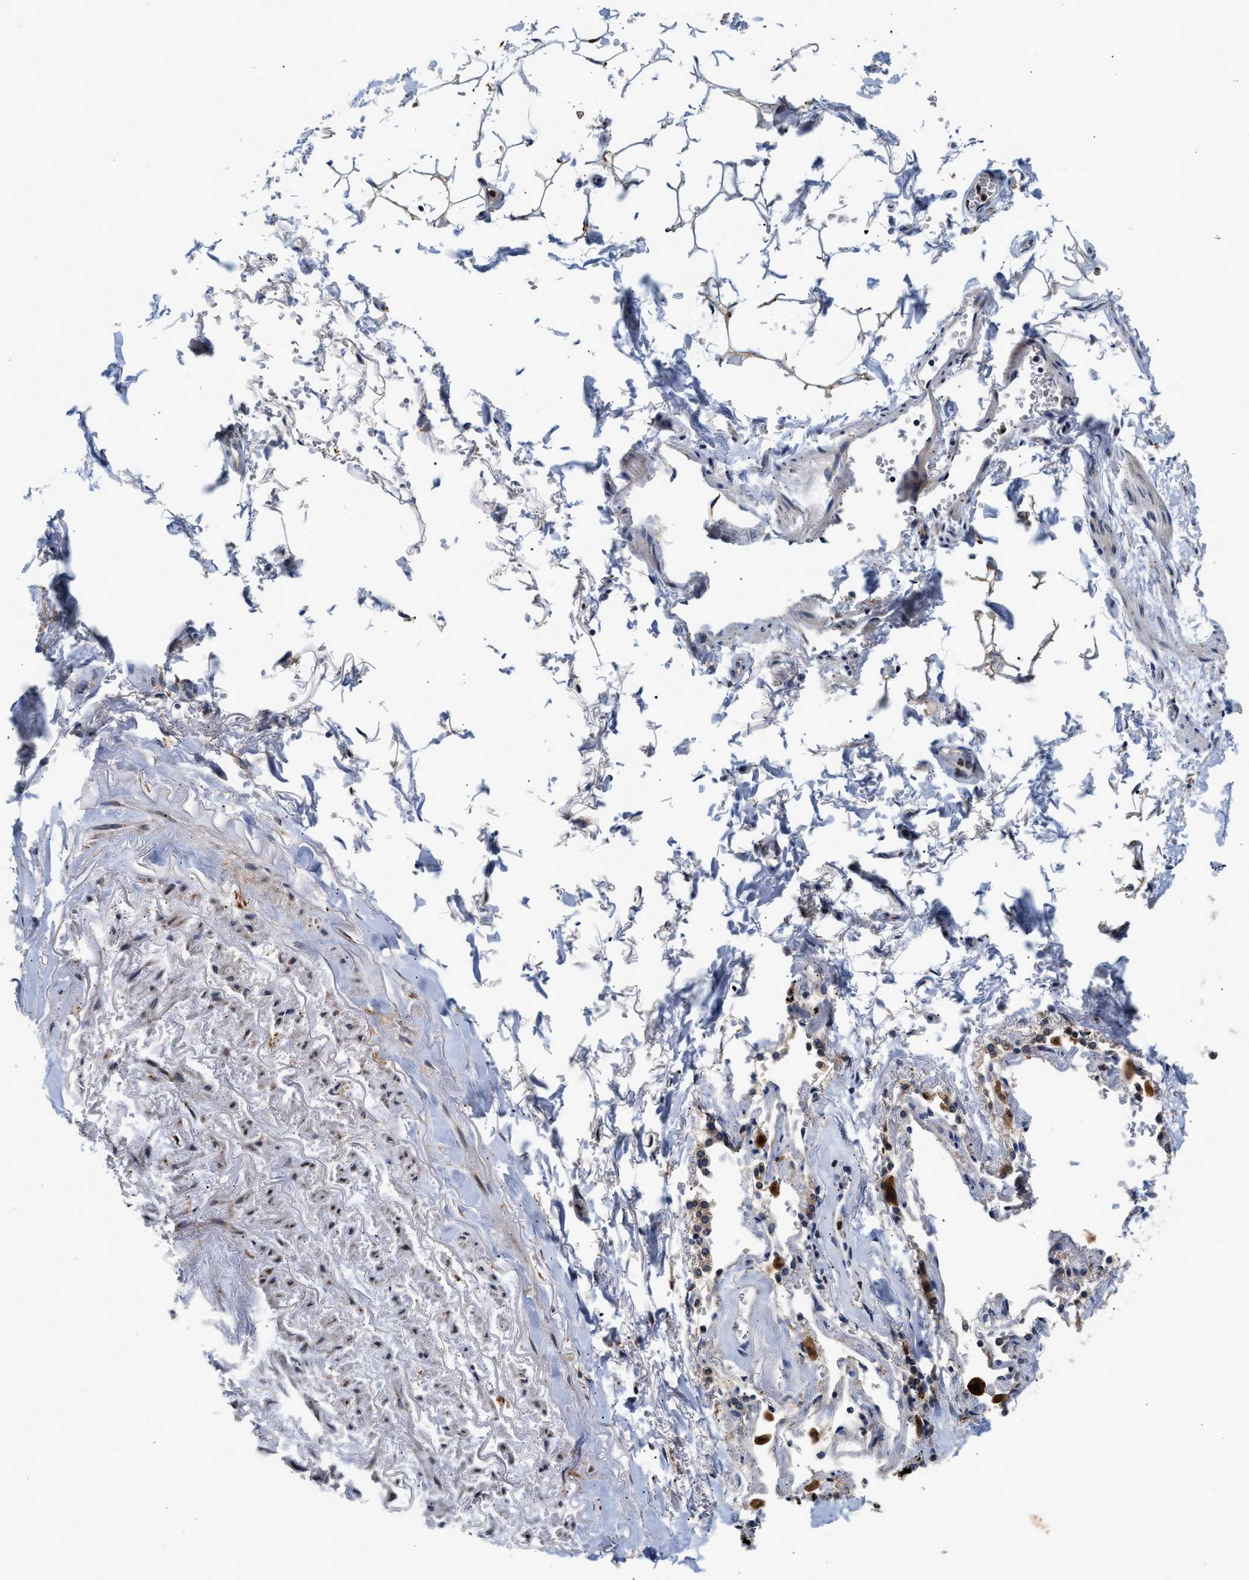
{"staining": {"intensity": "moderate", "quantity": "<25%", "location": "cytoplasmic/membranous"}, "tissue": "adipose tissue", "cell_type": "Adipocytes", "image_type": "normal", "snomed": [{"axis": "morphology", "description": "Normal tissue, NOS"}, {"axis": "topography", "description": "Cartilage tissue"}, {"axis": "topography", "description": "Lung"}], "caption": "Normal adipose tissue shows moderate cytoplasmic/membranous positivity in approximately <25% of adipocytes.", "gene": "PPM1L", "patient": {"sex": "female", "age": 77}}